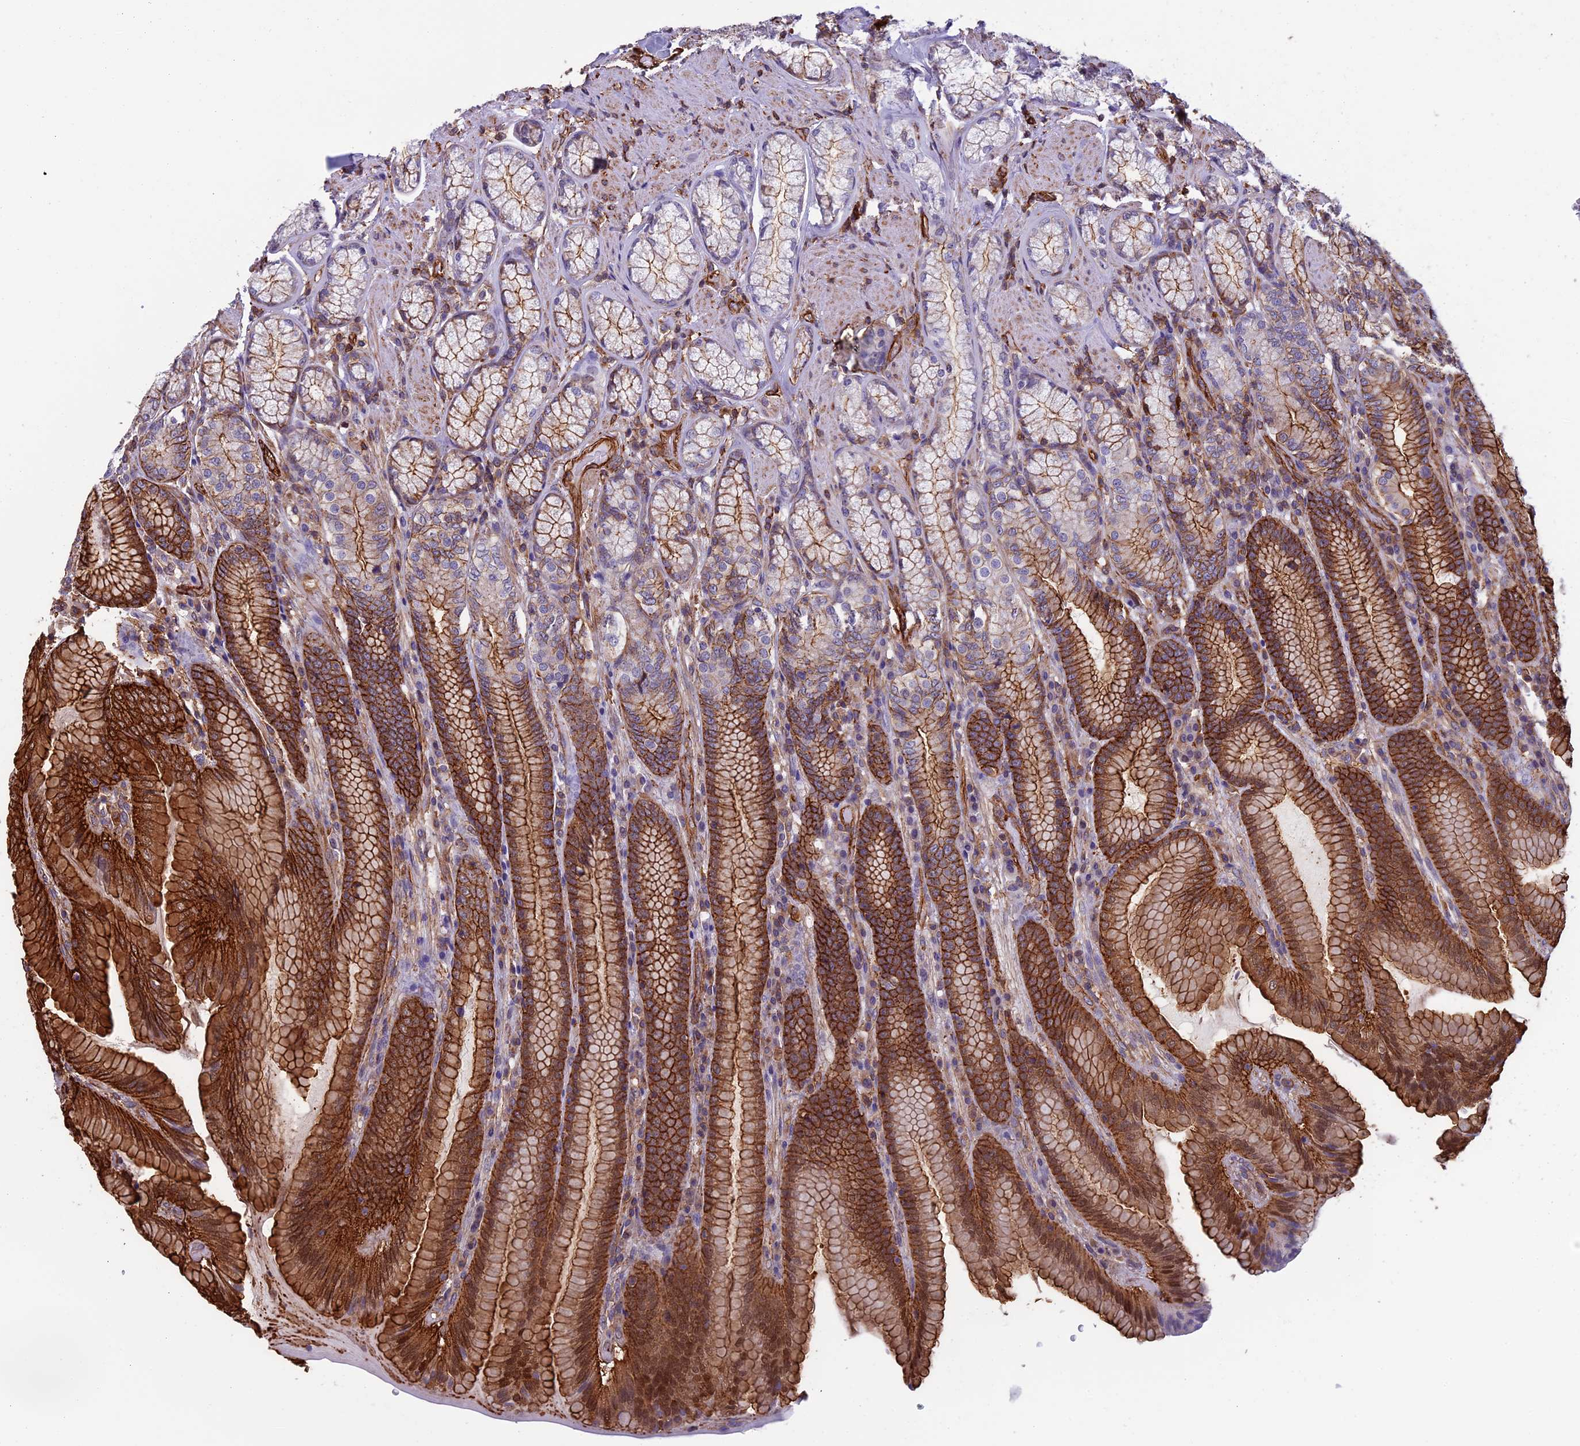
{"staining": {"intensity": "strong", "quantity": "25%-75%", "location": "cytoplasmic/membranous"}, "tissue": "stomach", "cell_type": "Glandular cells", "image_type": "normal", "snomed": [{"axis": "morphology", "description": "Normal tissue, NOS"}, {"axis": "topography", "description": "Stomach, upper"}, {"axis": "topography", "description": "Stomach, lower"}], "caption": "Normal stomach shows strong cytoplasmic/membranous expression in about 25%-75% of glandular cells Using DAB (brown) and hematoxylin (blue) stains, captured at high magnification using brightfield microscopy..", "gene": "ANGPTL2", "patient": {"sex": "female", "age": 76}}